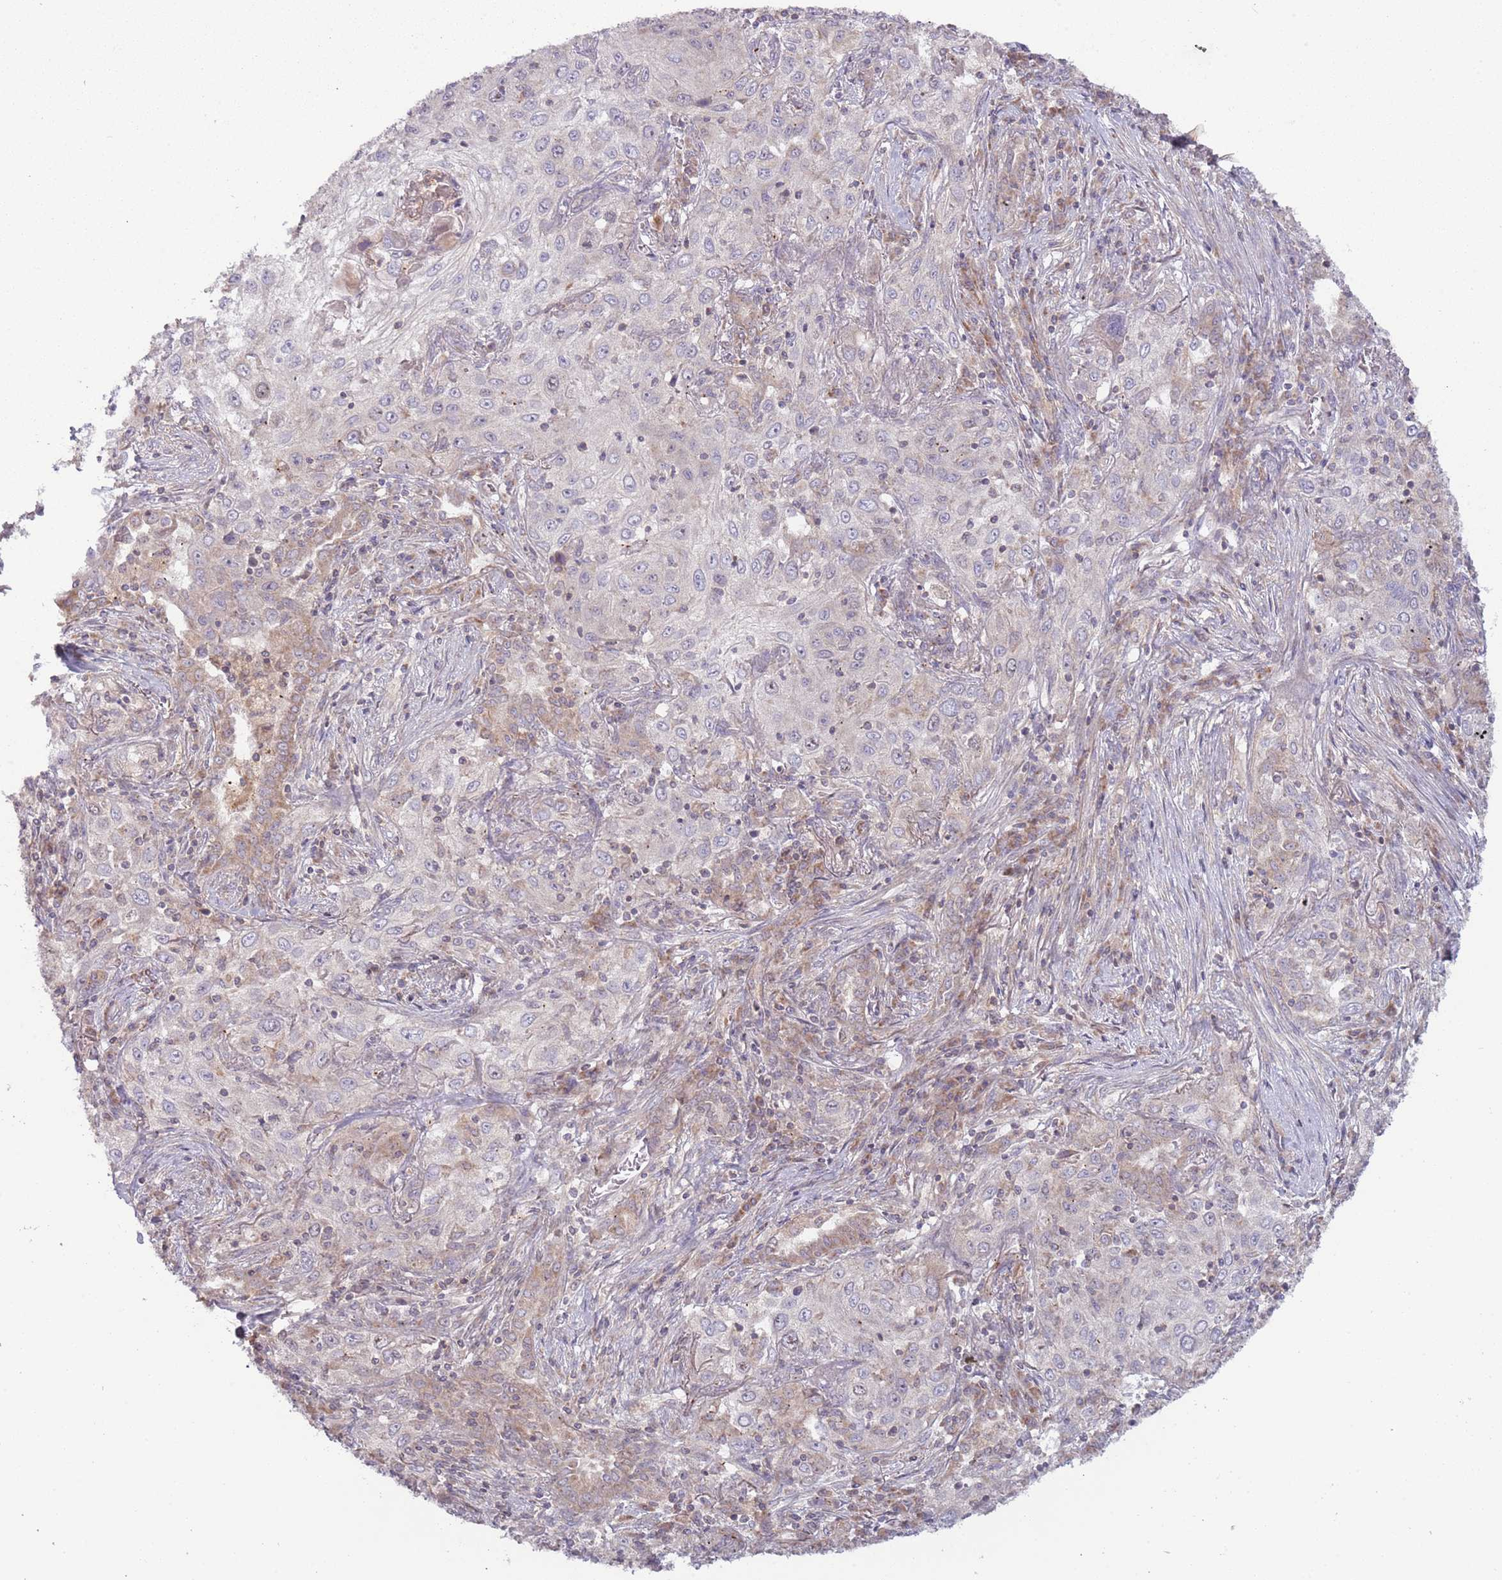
{"staining": {"intensity": "negative", "quantity": "none", "location": "none"}, "tissue": "lung cancer", "cell_type": "Tumor cells", "image_type": "cancer", "snomed": [{"axis": "morphology", "description": "Squamous cell carcinoma, NOS"}, {"axis": "topography", "description": "Lung"}], "caption": "The immunohistochemistry histopathology image has no significant positivity in tumor cells of lung squamous cell carcinoma tissue.", "gene": "DTD2", "patient": {"sex": "female", "age": 69}}